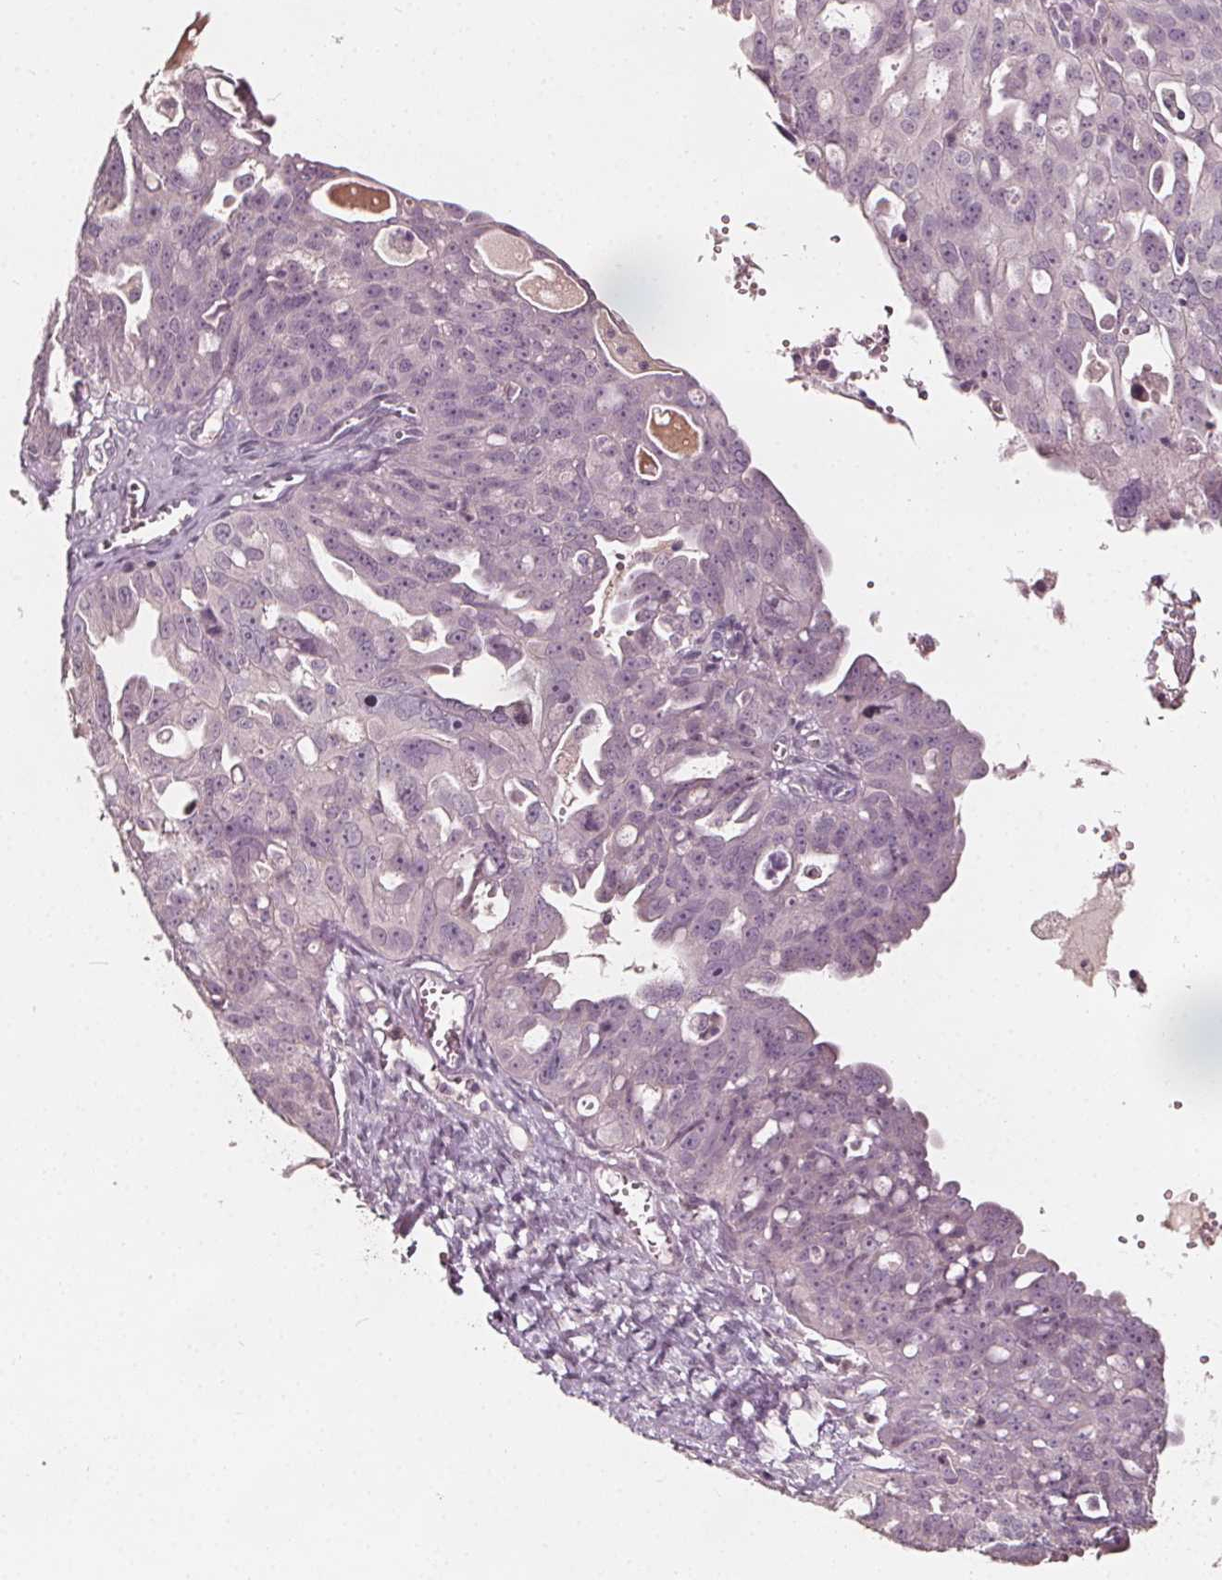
{"staining": {"intensity": "negative", "quantity": "none", "location": "none"}, "tissue": "ovarian cancer", "cell_type": "Tumor cells", "image_type": "cancer", "snomed": [{"axis": "morphology", "description": "Carcinoma, endometroid"}, {"axis": "topography", "description": "Ovary"}], "caption": "Immunohistochemical staining of endometroid carcinoma (ovarian) exhibits no significant positivity in tumor cells.", "gene": "NPC1L1", "patient": {"sex": "female", "age": 70}}